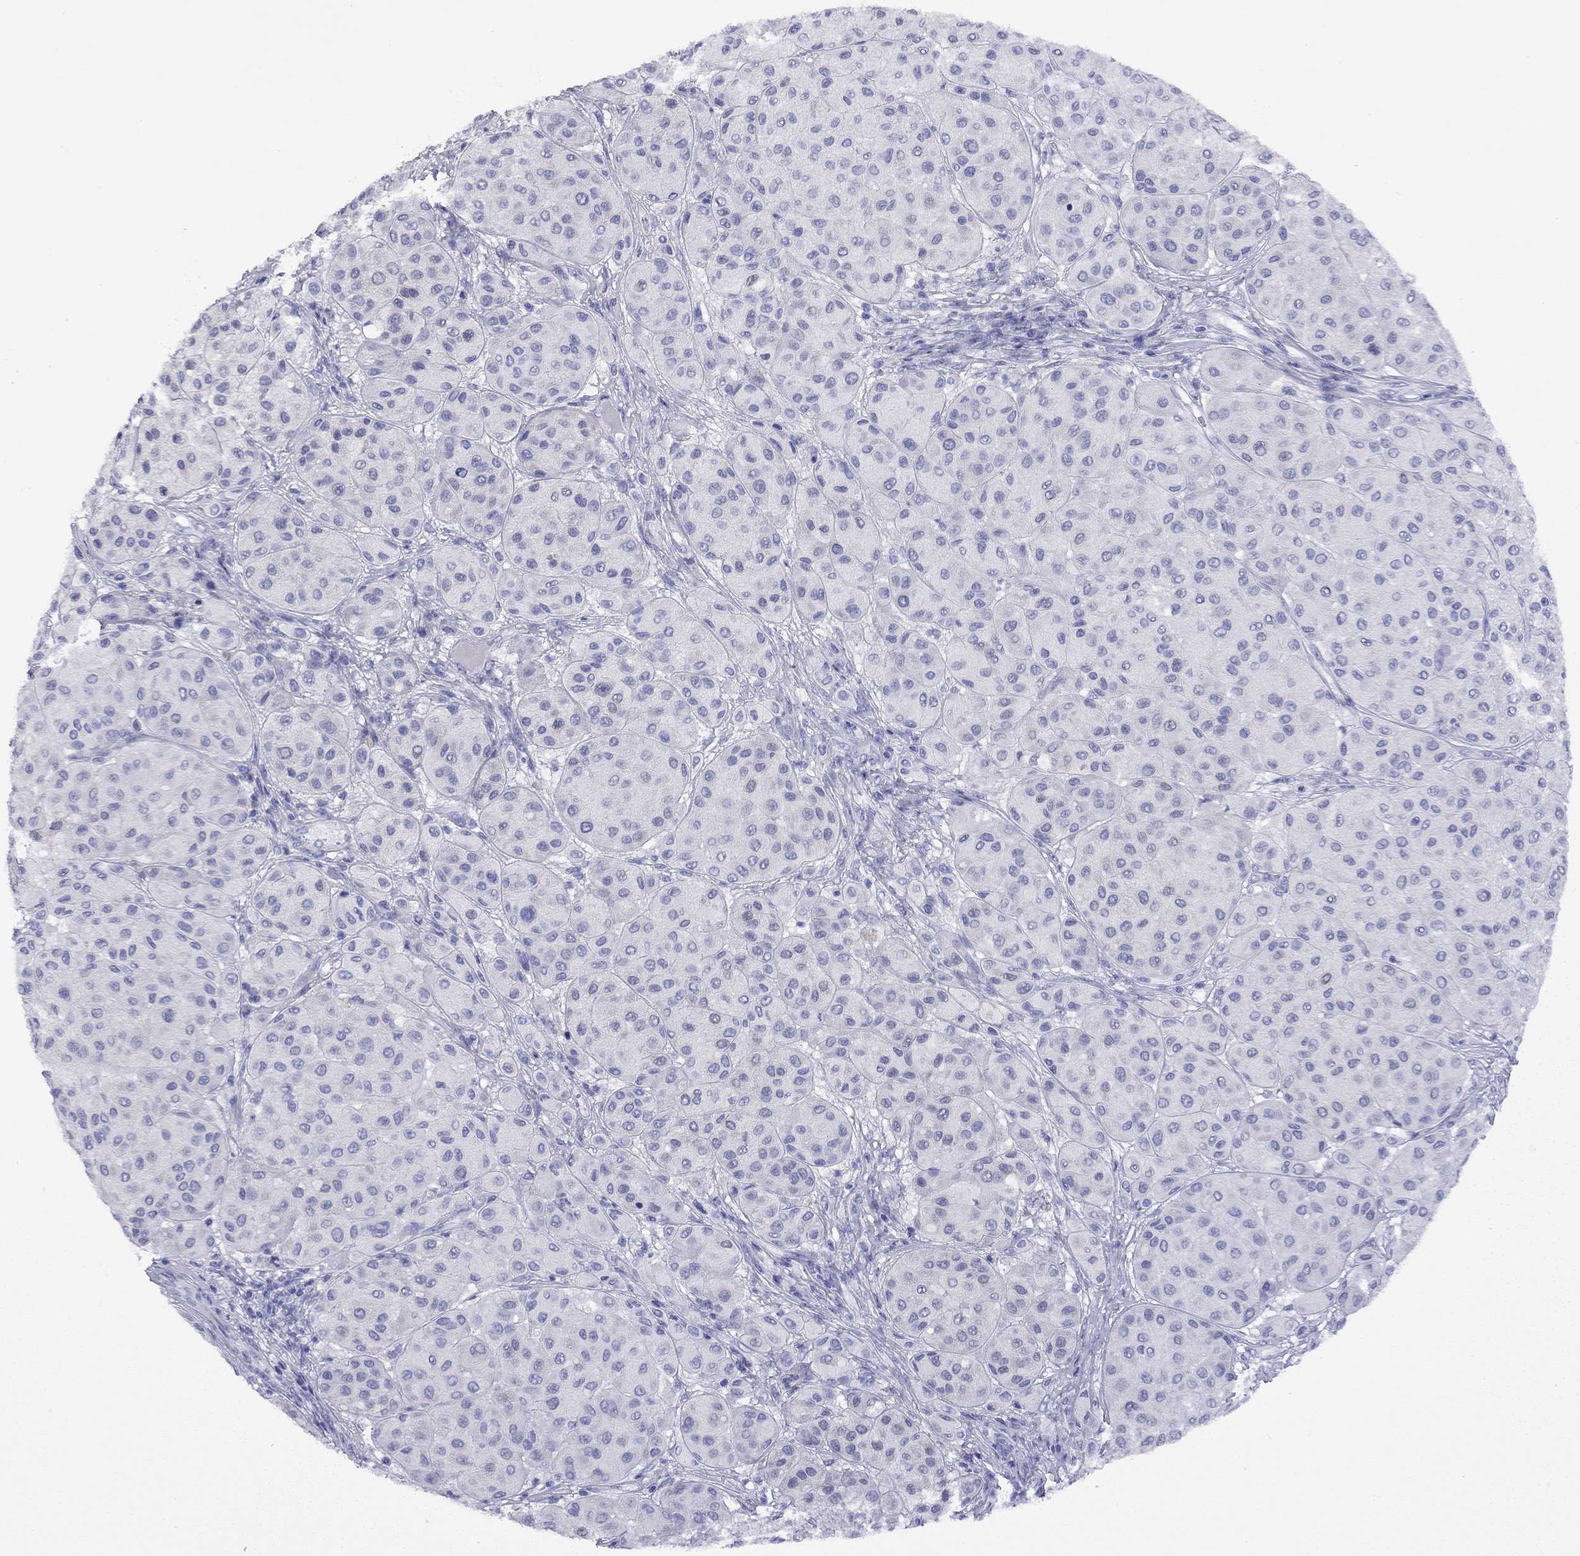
{"staining": {"intensity": "negative", "quantity": "none", "location": "none"}, "tissue": "melanoma", "cell_type": "Tumor cells", "image_type": "cancer", "snomed": [{"axis": "morphology", "description": "Malignant melanoma, Metastatic site"}, {"axis": "topography", "description": "Smooth muscle"}], "caption": "This is an immunohistochemistry (IHC) image of human malignant melanoma (metastatic site). There is no staining in tumor cells.", "gene": "FIGLA", "patient": {"sex": "male", "age": 41}}